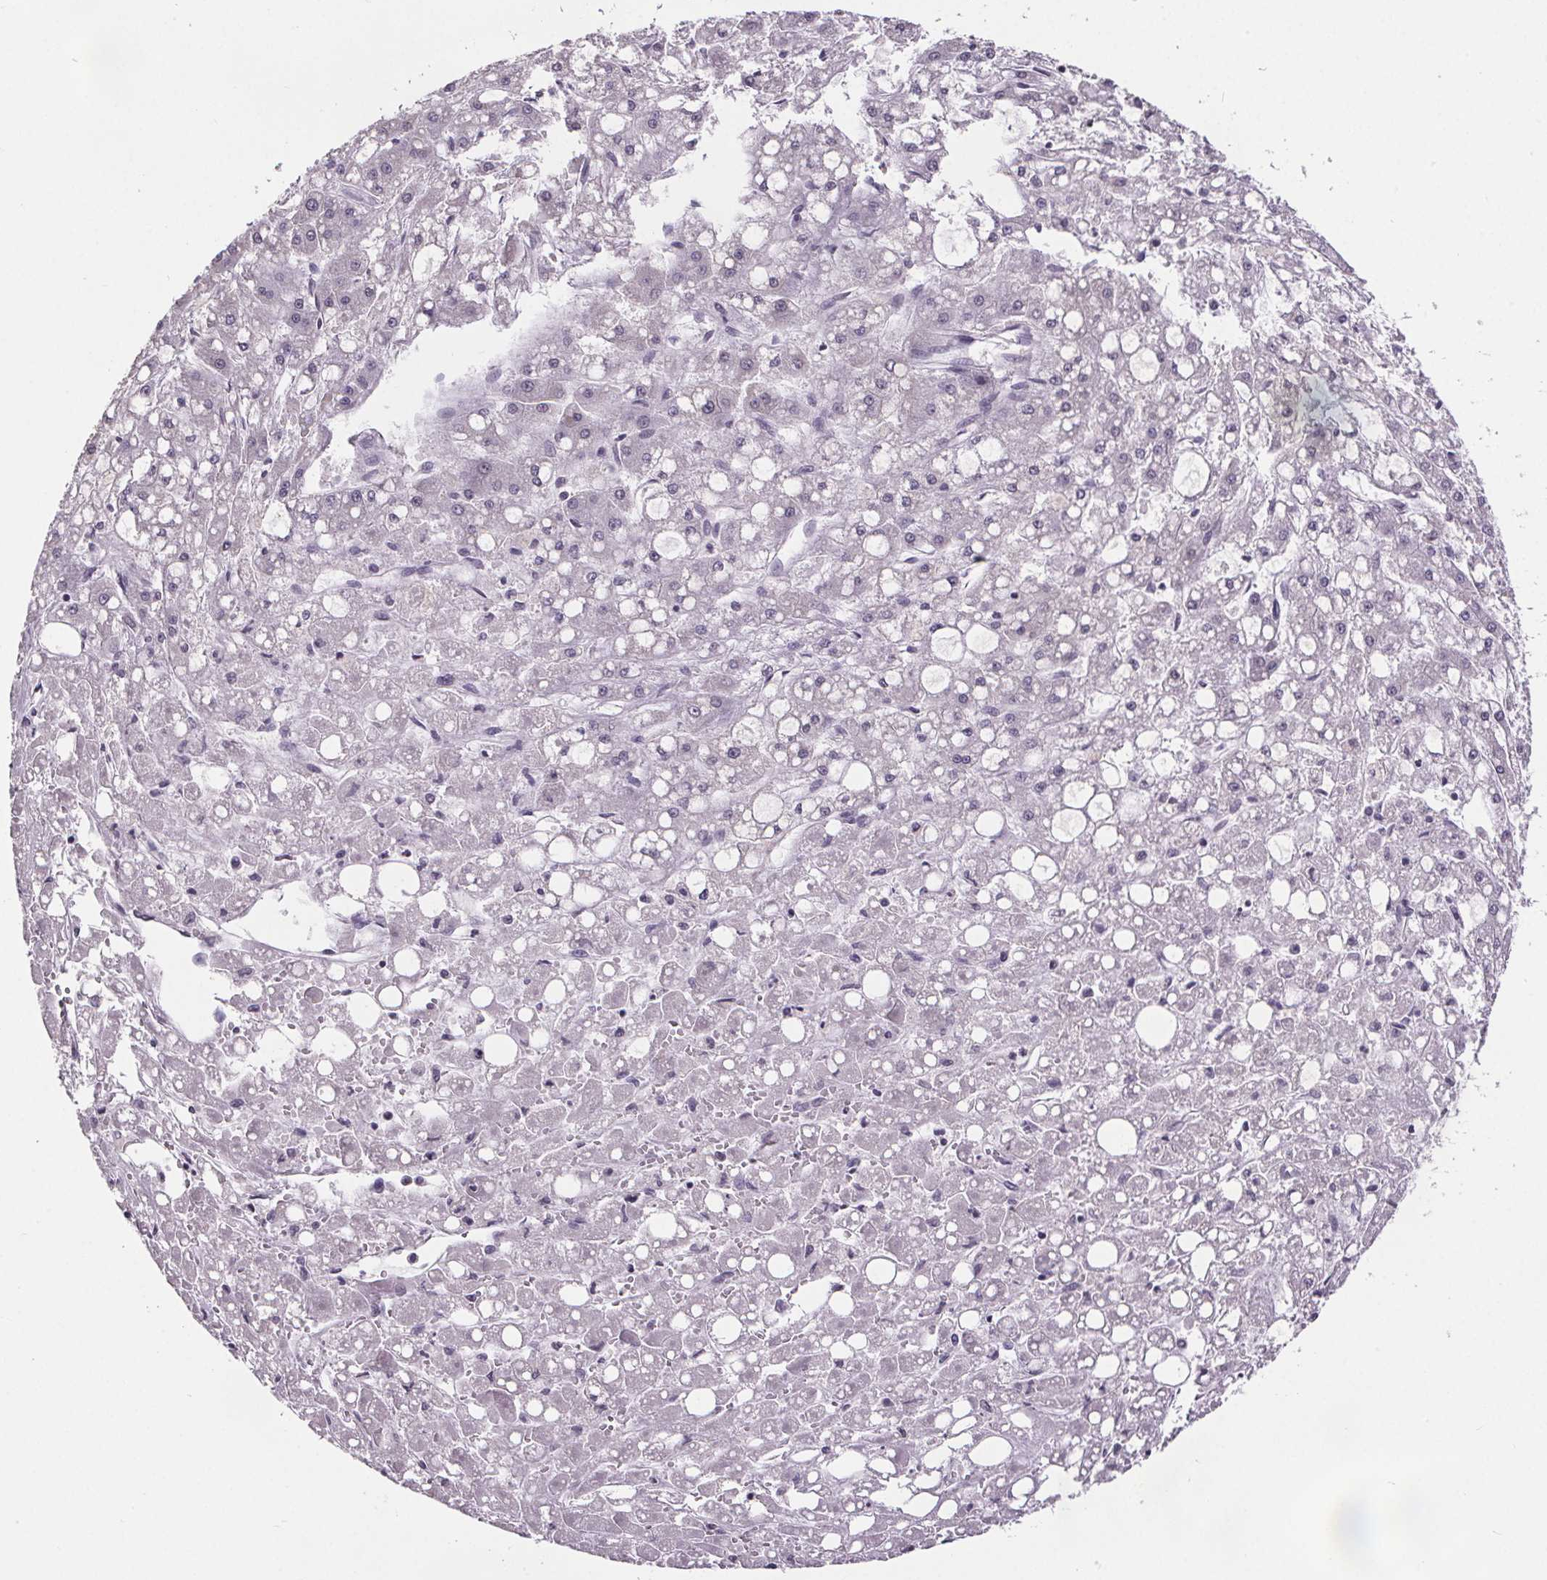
{"staining": {"intensity": "negative", "quantity": "none", "location": "none"}, "tissue": "liver cancer", "cell_type": "Tumor cells", "image_type": "cancer", "snomed": [{"axis": "morphology", "description": "Carcinoma, Hepatocellular, NOS"}, {"axis": "topography", "description": "Liver"}], "caption": "Histopathology image shows no protein positivity in tumor cells of hepatocellular carcinoma (liver) tissue. (DAB immunohistochemistry visualized using brightfield microscopy, high magnification).", "gene": "NKX6-1", "patient": {"sex": "male", "age": 67}}